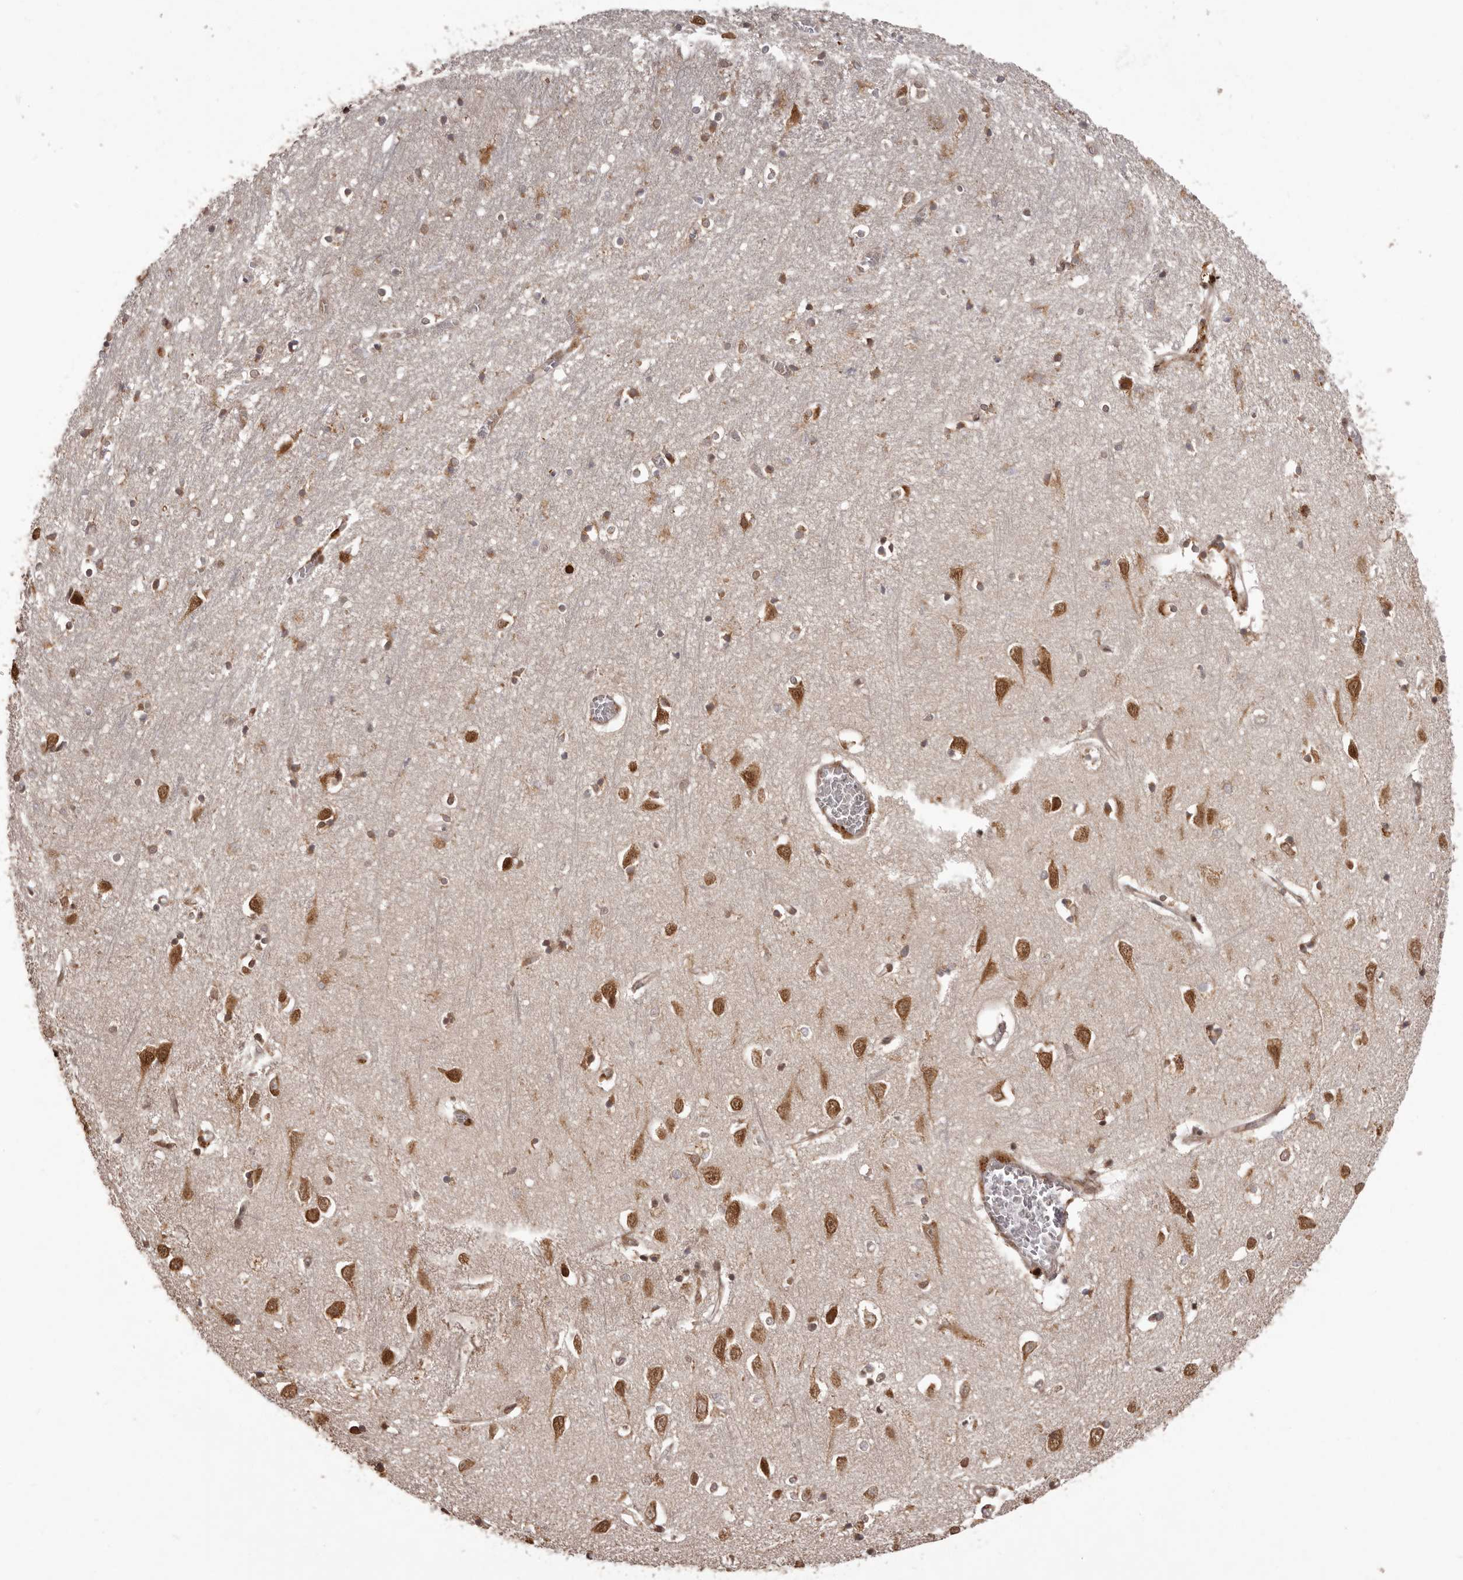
{"staining": {"intensity": "moderate", "quantity": ">75%", "location": "cytoplasmic/membranous"}, "tissue": "cerebral cortex", "cell_type": "Endothelial cells", "image_type": "normal", "snomed": [{"axis": "morphology", "description": "Normal tissue, NOS"}, {"axis": "topography", "description": "Cerebral cortex"}], "caption": "Immunohistochemistry of benign cerebral cortex shows medium levels of moderate cytoplasmic/membranous expression in approximately >75% of endothelial cells.", "gene": "IL32", "patient": {"sex": "female", "age": 64}}